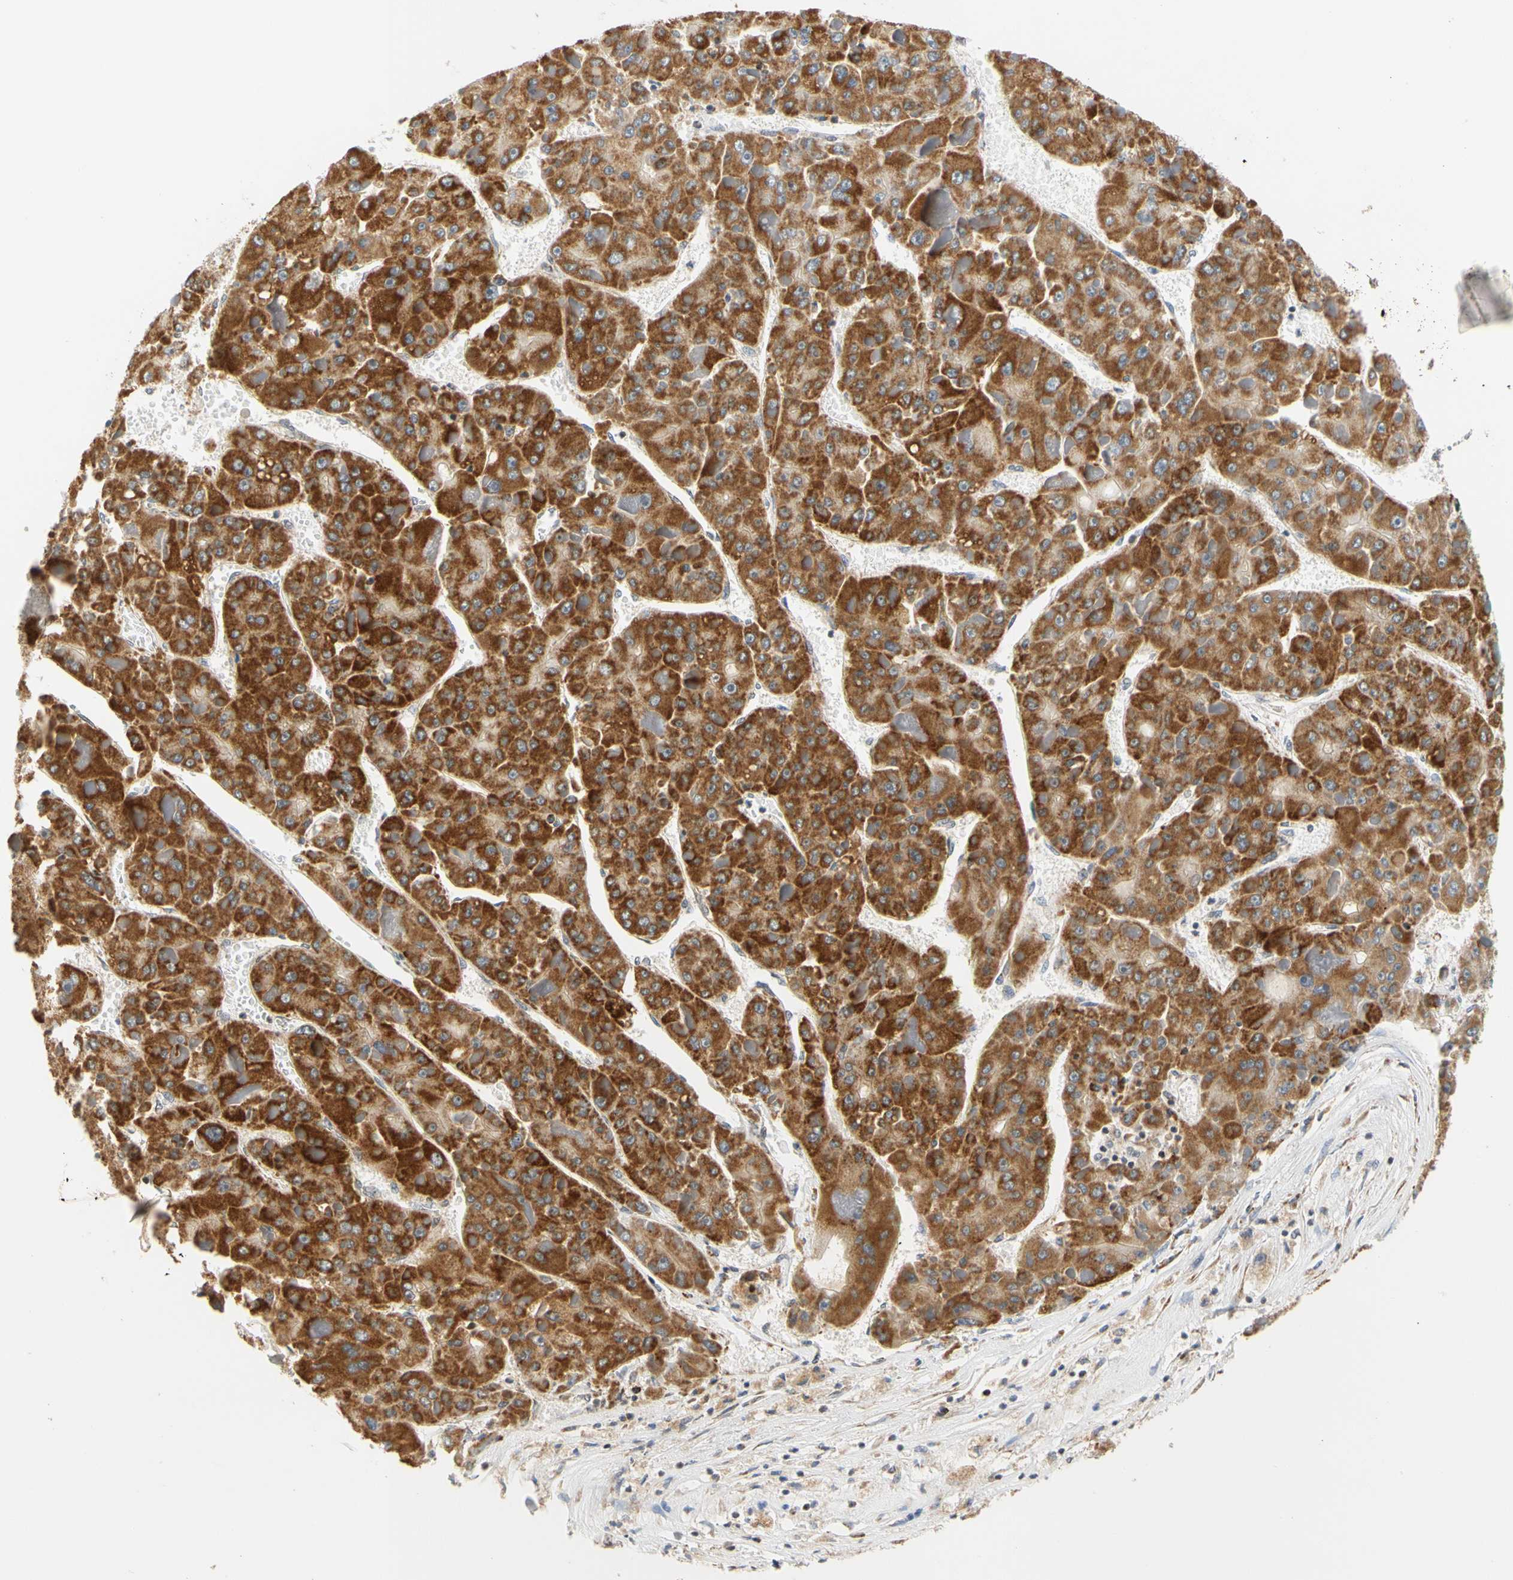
{"staining": {"intensity": "strong", "quantity": ">75%", "location": "cytoplasmic/membranous"}, "tissue": "liver cancer", "cell_type": "Tumor cells", "image_type": "cancer", "snomed": [{"axis": "morphology", "description": "Carcinoma, Hepatocellular, NOS"}, {"axis": "topography", "description": "Liver"}], "caption": "Human liver hepatocellular carcinoma stained for a protein (brown) shows strong cytoplasmic/membranous positive expression in approximately >75% of tumor cells.", "gene": "SFXN3", "patient": {"sex": "female", "age": 73}}